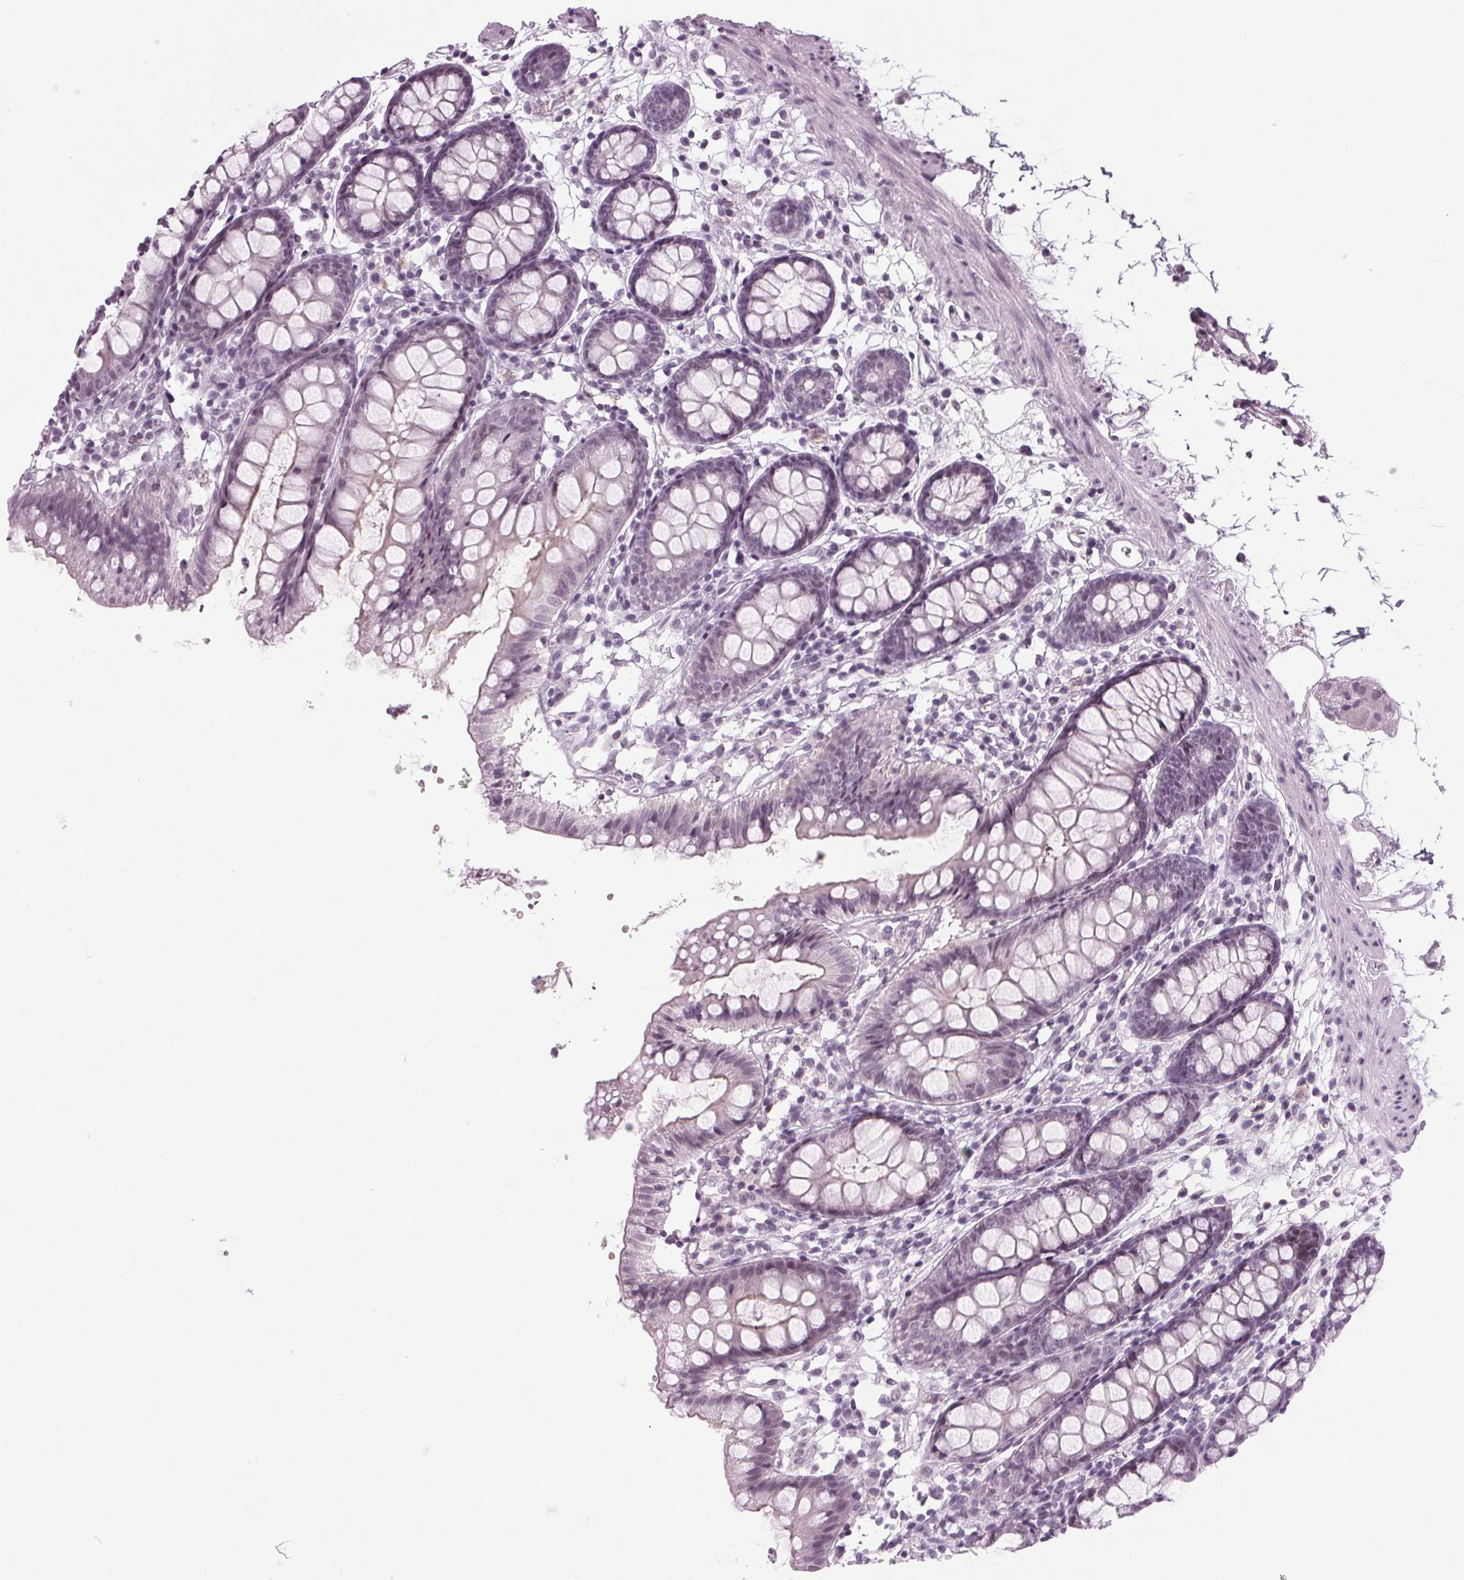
{"staining": {"intensity": "negative", "quantity": "none", "location": "none"}, "tissue": "colon", "cell_type": "Endothelial cells", "image_type": "normal", "snomed": [{"axis": "morphology", "description": "Normal tissue, NOS"}, {"axis": "topography", "description": "Colon"}], "caption": "Immunohistochemistry (IHC) micrograph of benign human colon stained for a protein (brown), which exhibits no staining in endothelial cells.", "gene": "IGF2BP1", "patient": {"sex": "female", "age": 84}}